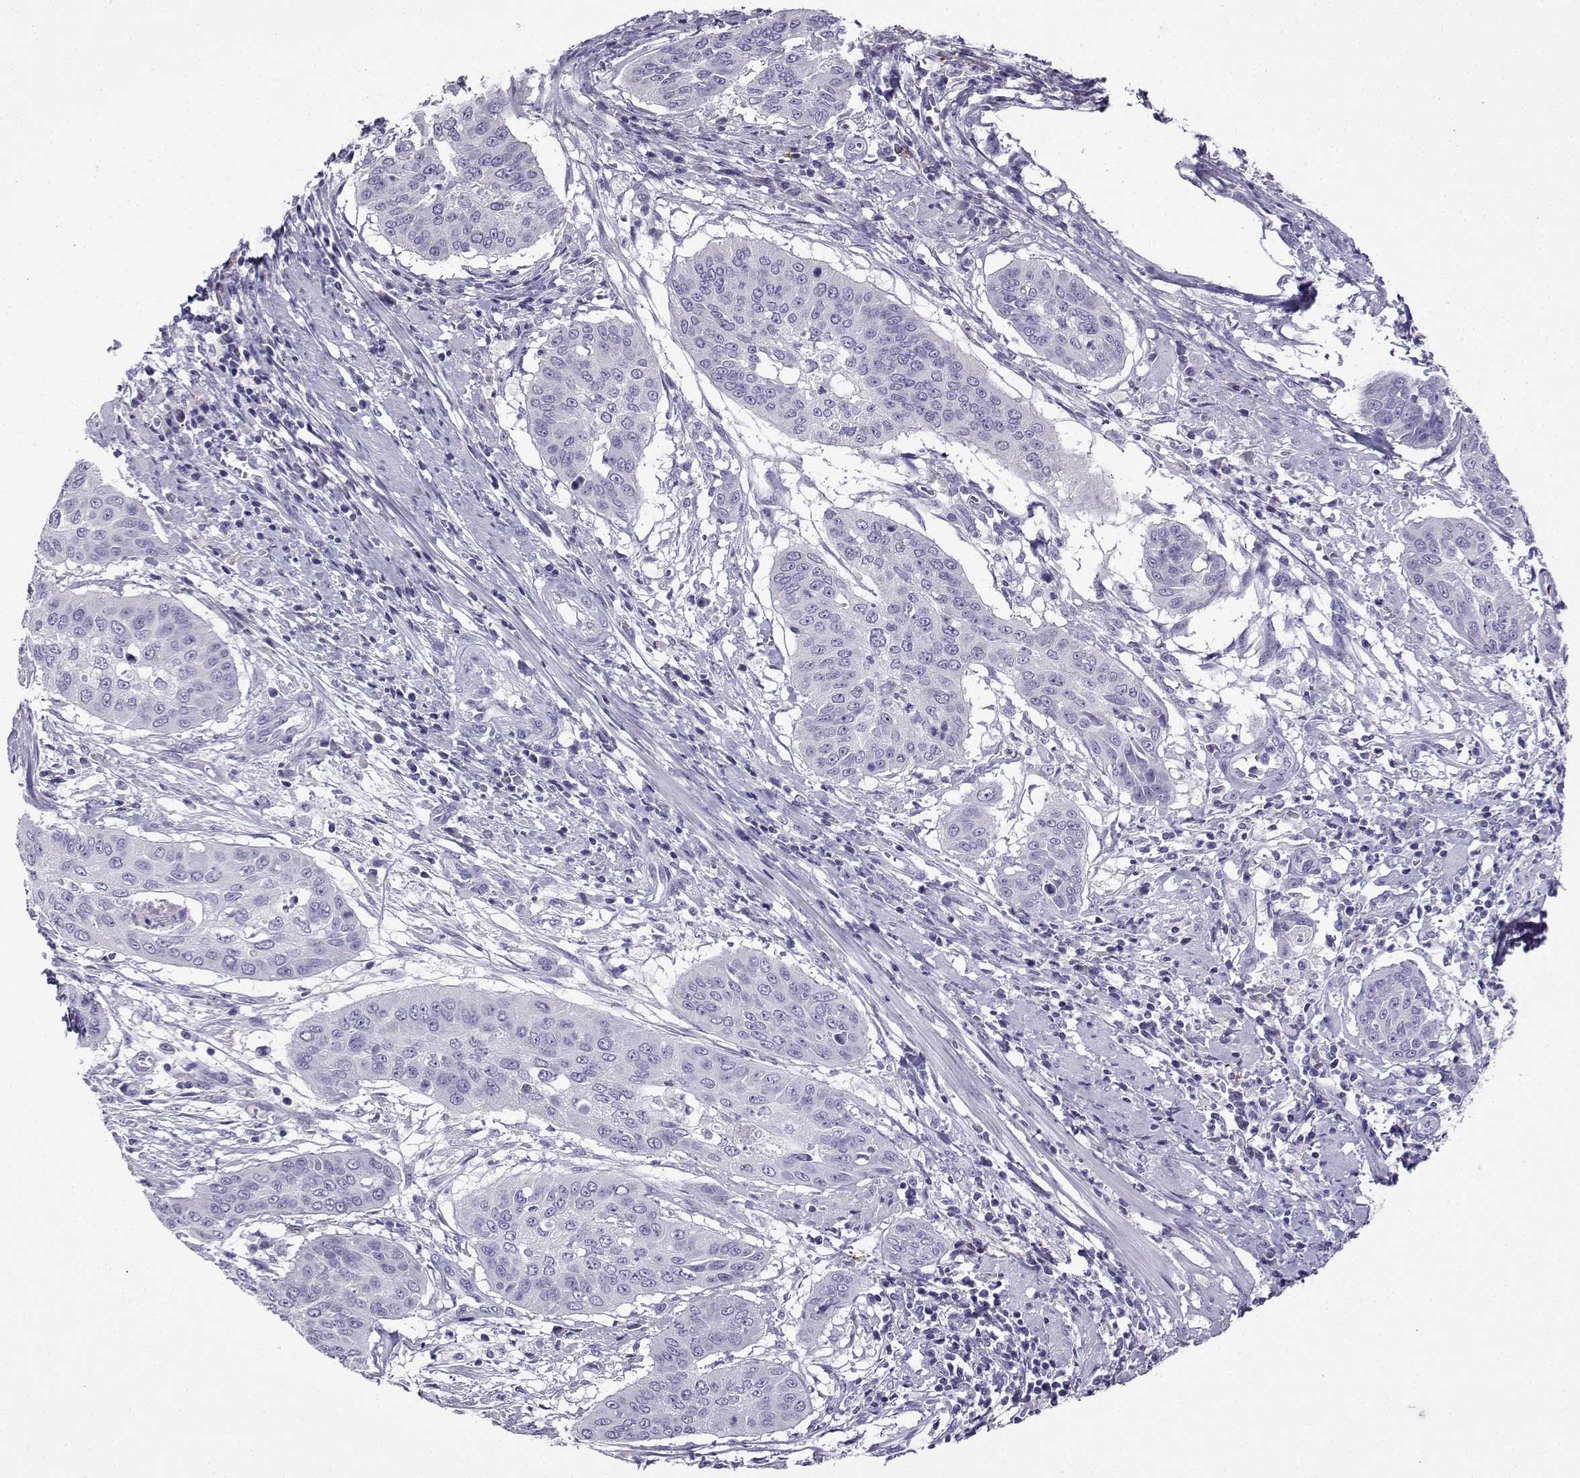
{"staining": {"intensity": "negative", "quantity": "none", "location": "none"}, "tissue": "cervical cancer", "cell_type": "Tumor cells", "image_type": "cancer", "snomed": [{"axis": "morphology", "description": "Squamous cell carcinoma, NOS"}, {"axis": "topography", "description": "Cervix"}], "caption": "DAB (3,3'-diaminobenzidine) immunohistochemical staining of human cervical squamous cell carcinoma exhibits no significant positivity in tumor cells.", "gene": "LINGO1", "patient": {"sex": "female", "age": 39}}